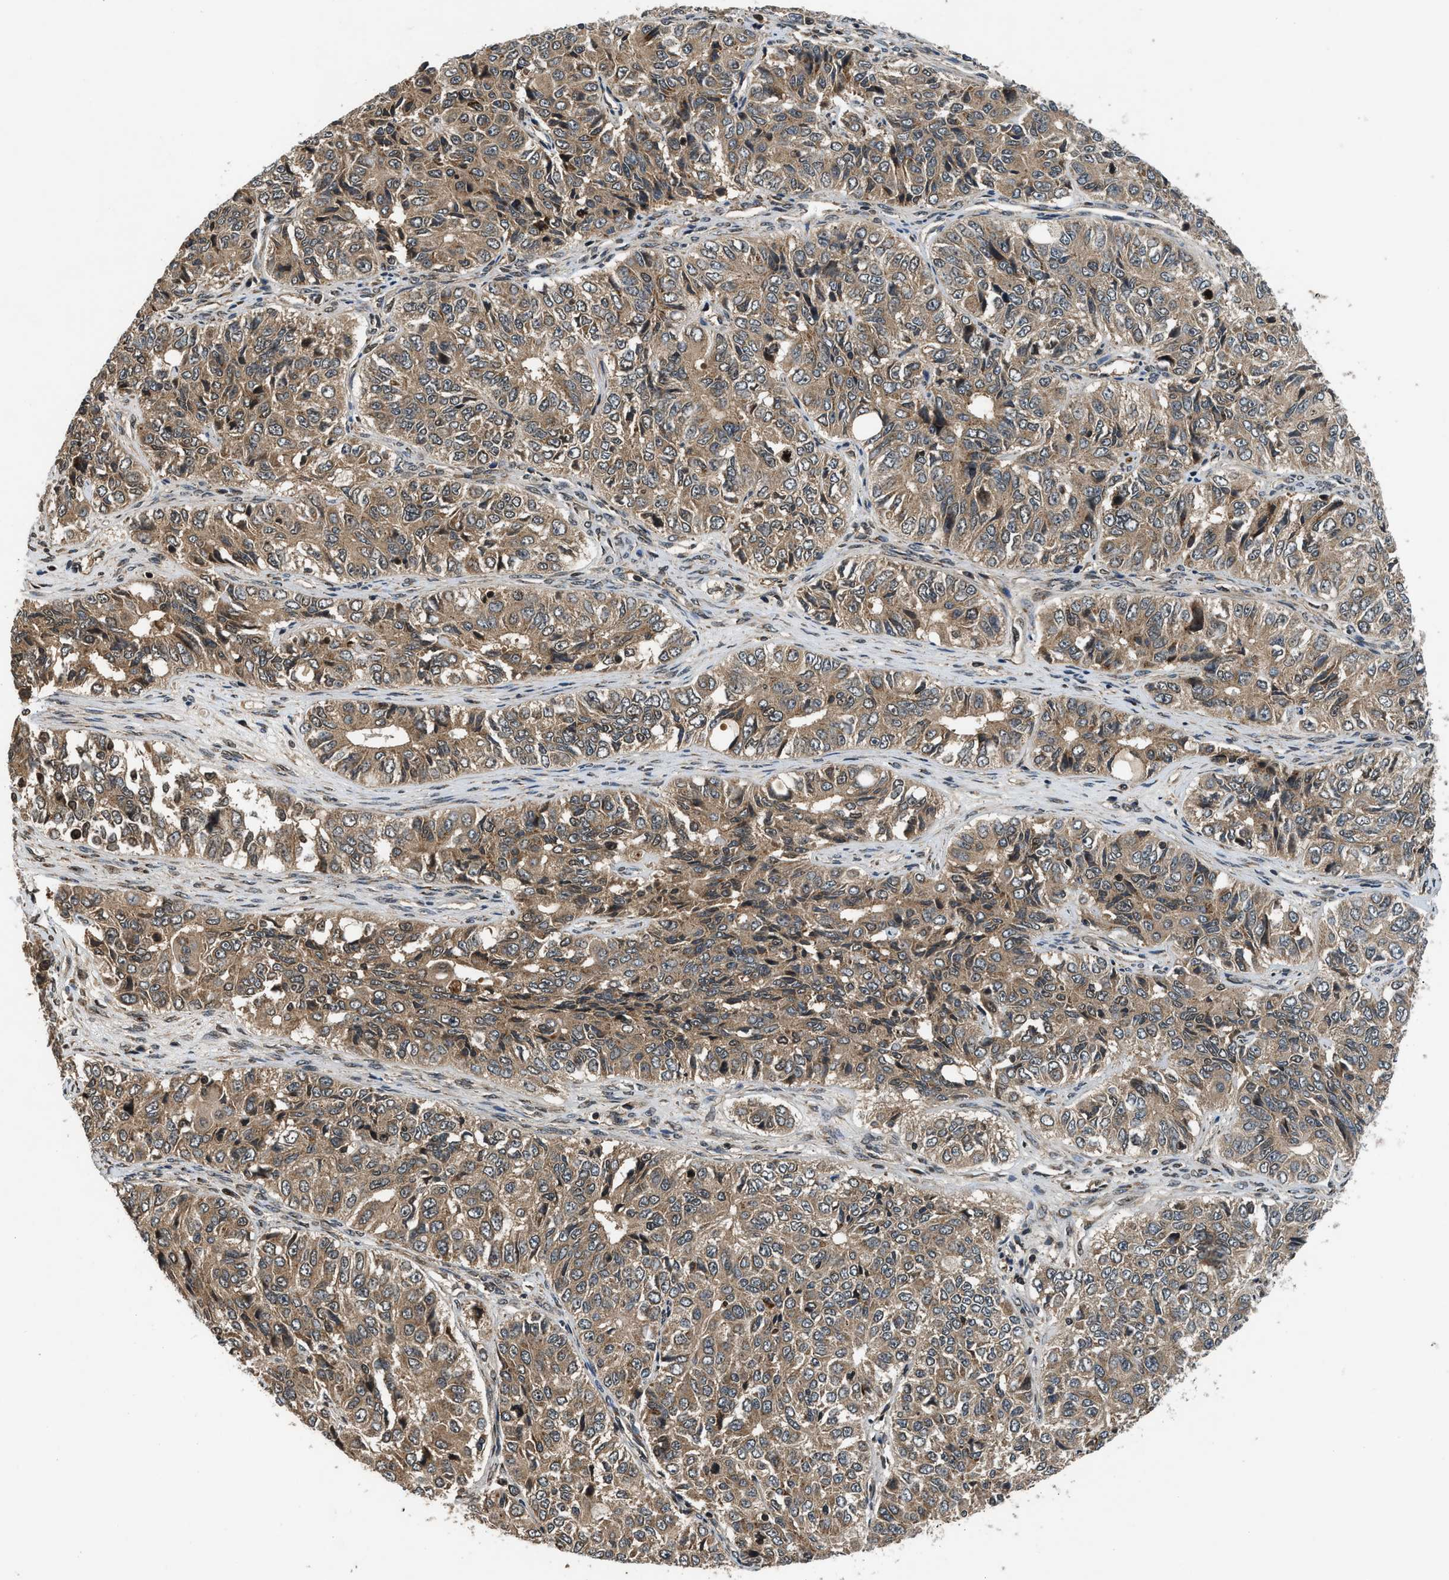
{"staining": {"intensity": "moderate", "quantity": ">75%", "location": "cytoplasmic/membranous"}, "tissue": "ovarian cancer", "cell_type": "Tumor cells", "image_type": "cancer", "snomed": [{"axis": "morphology", "description": "Carcinoma, endometroid"}, {"axis": "topography", "description": "Ovary"}], "caption": "Immunohistochemistry photomicrograph of neoplastic tissue: ovarian cancer (endometroid carcinoma) stained using IHC shows medium levels of moderate protein expression localized specifically in the cytoplasmic/membranous of tumor cells, appearing as a cytoplasmic/membranous brown color.", "gene": "RPS6KB1", "patient": {"sex": "female", "age": 51}}